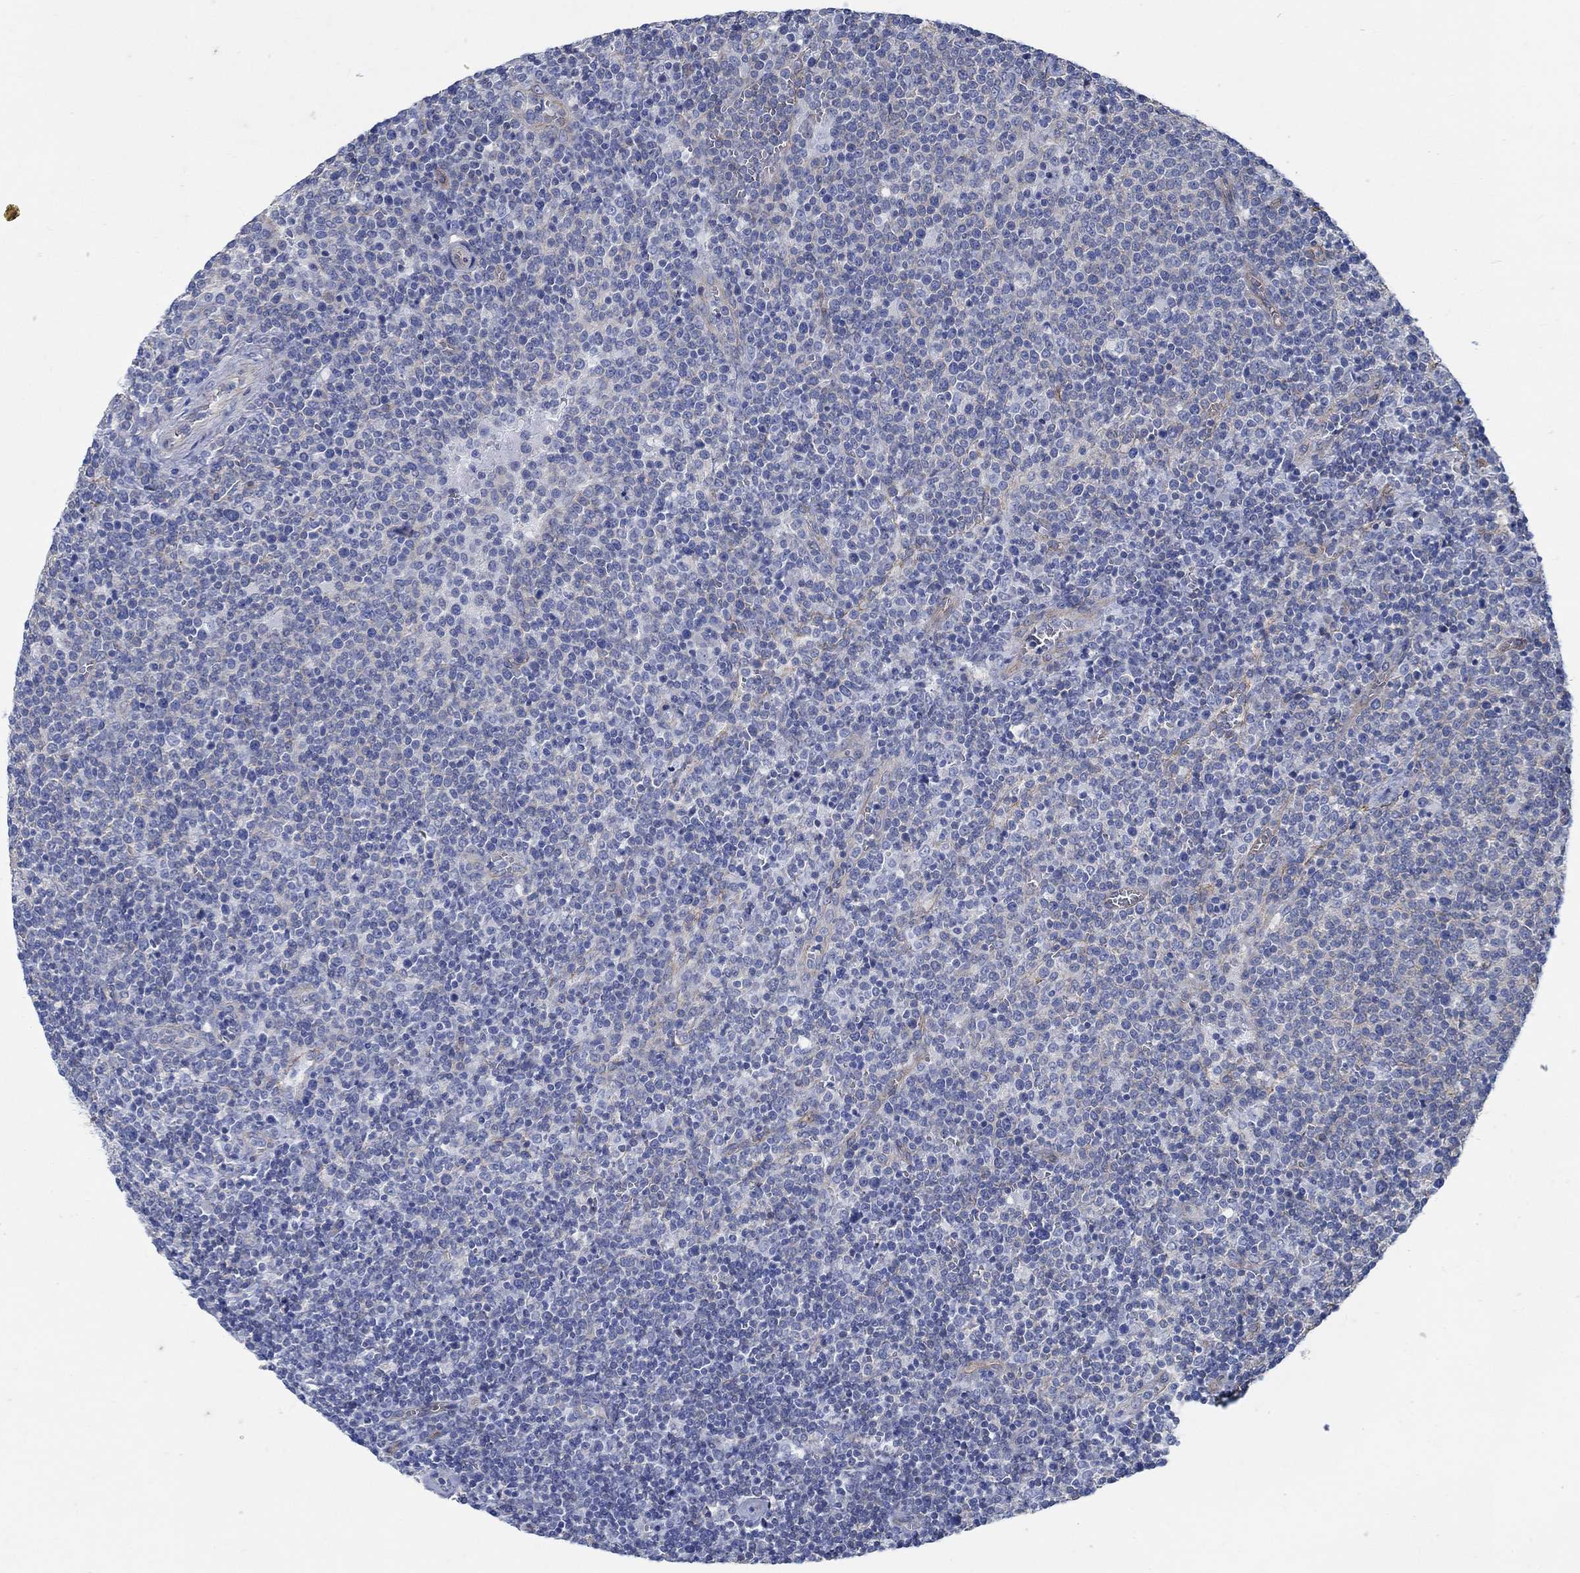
{"staining": {"intensity": "negative", "quantity": "none", "location": "none"}, "tissue": "lymphoma", "cell_type": "Tumor cells", "image_type": "cancer", "snomed": [{"axis": "morphology", "description": "Malignant lymphoma, non-Hodgkin's type, High grade"}, {"axis": "topography", "description": "Lymph node"}], "caption": "The image demonstrates no staining of tumor cells in lymphoma.", "gene": "TMEM198", "patient": {"sex": "male", "age": 61}}